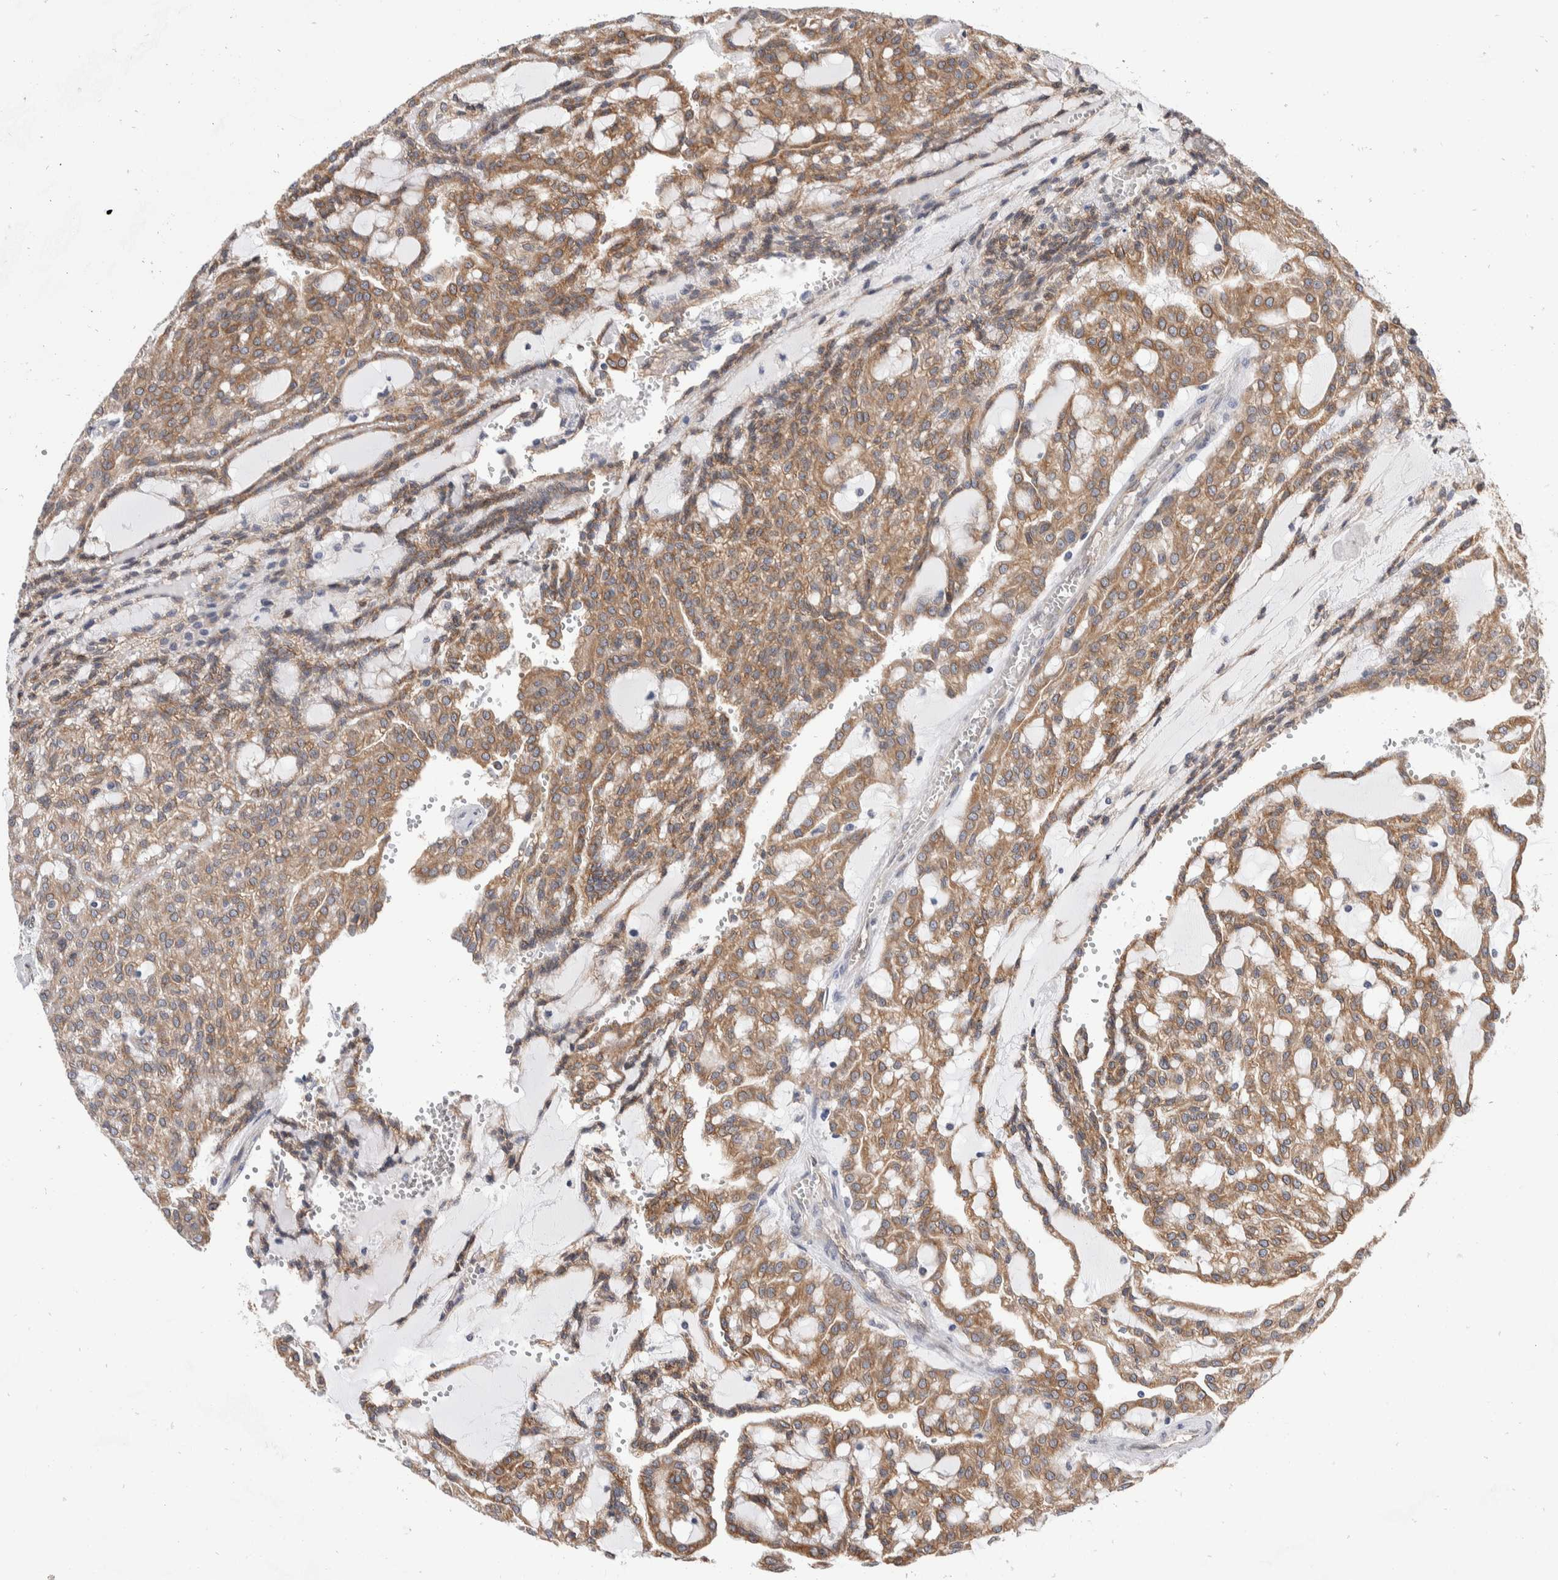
{"staining": {"intensity": "moderate", "quantity": ">75%", "location": "cytoplasmic/membranous"}, "tissue": "renal cancer", "cell_type": "Tumor cells", "image_type": "cancer", "snomed": [{"axis": "morphology", "description": "Adenocarcinoma, NOS"}, {"axis": "topography", "description": "Kidney"}], "caption": "IHC of renal adenocarcinoma displays medium levels of moderate cytoplasmic/membranous positivity in about >75% of tumor cells.", "gene": "TMEM245", "patient": {"sex": "male", "age": 63}}